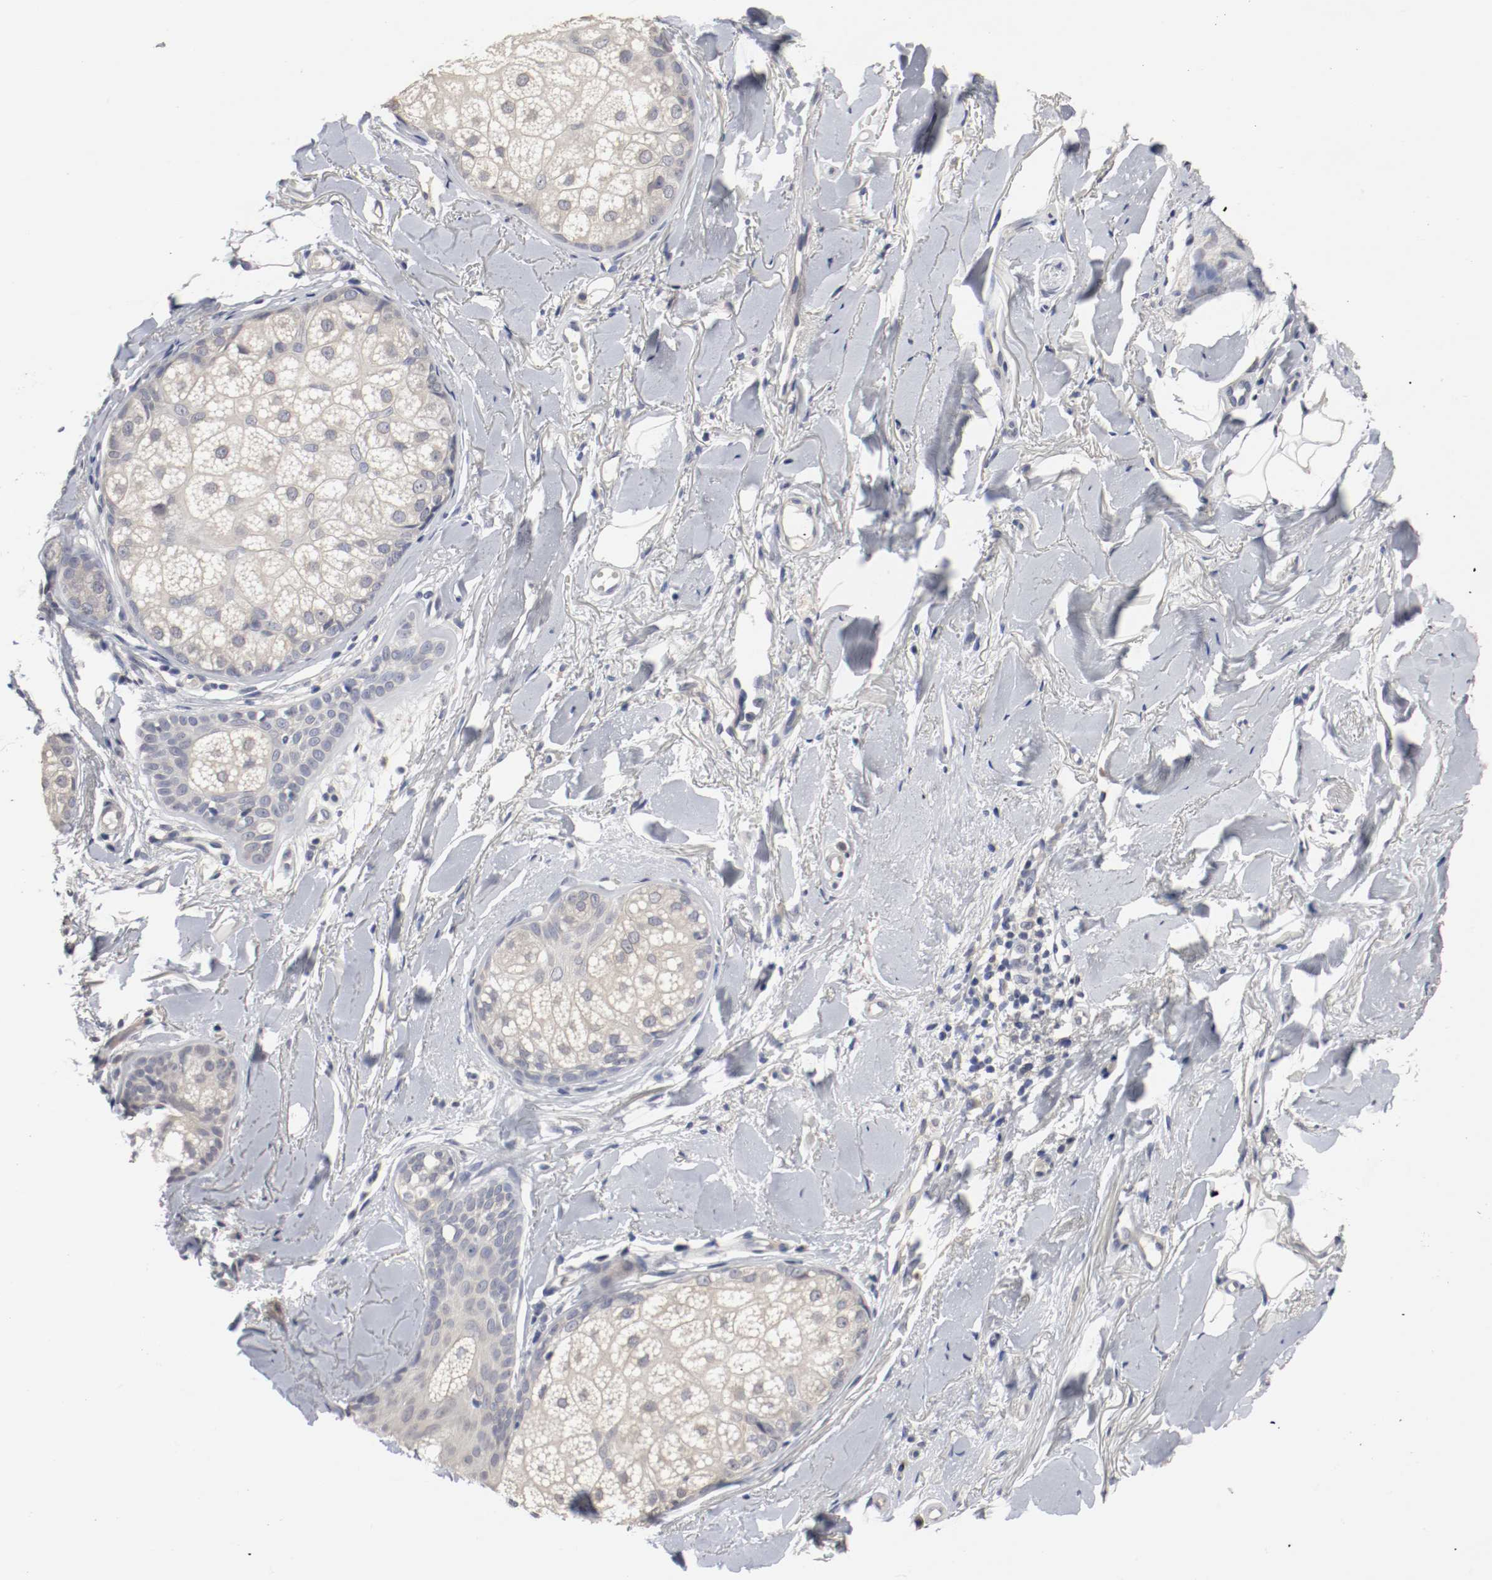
{"staining": {"intensity": "negative", "quantity": "none", "location": "none"}, "tissue": "skin cancer", "cell_type": "Tumor cells", "image_type": "cancer", "snomed": [{"axis": "morphology", "description": "Normal tissue, NOS"}, {"axis": "morphology", "description": "Basal cell carcinoma"}, {"axis": "topography", "description": "Skin"}], "caption": "Human basal cell carcinoma (skin) stained for a protein using immunohistochemistry (IHC) reveals no expression in tumor cells.", "gene": "CEBPE", "patient": {"sex": "female", "age": 69}}